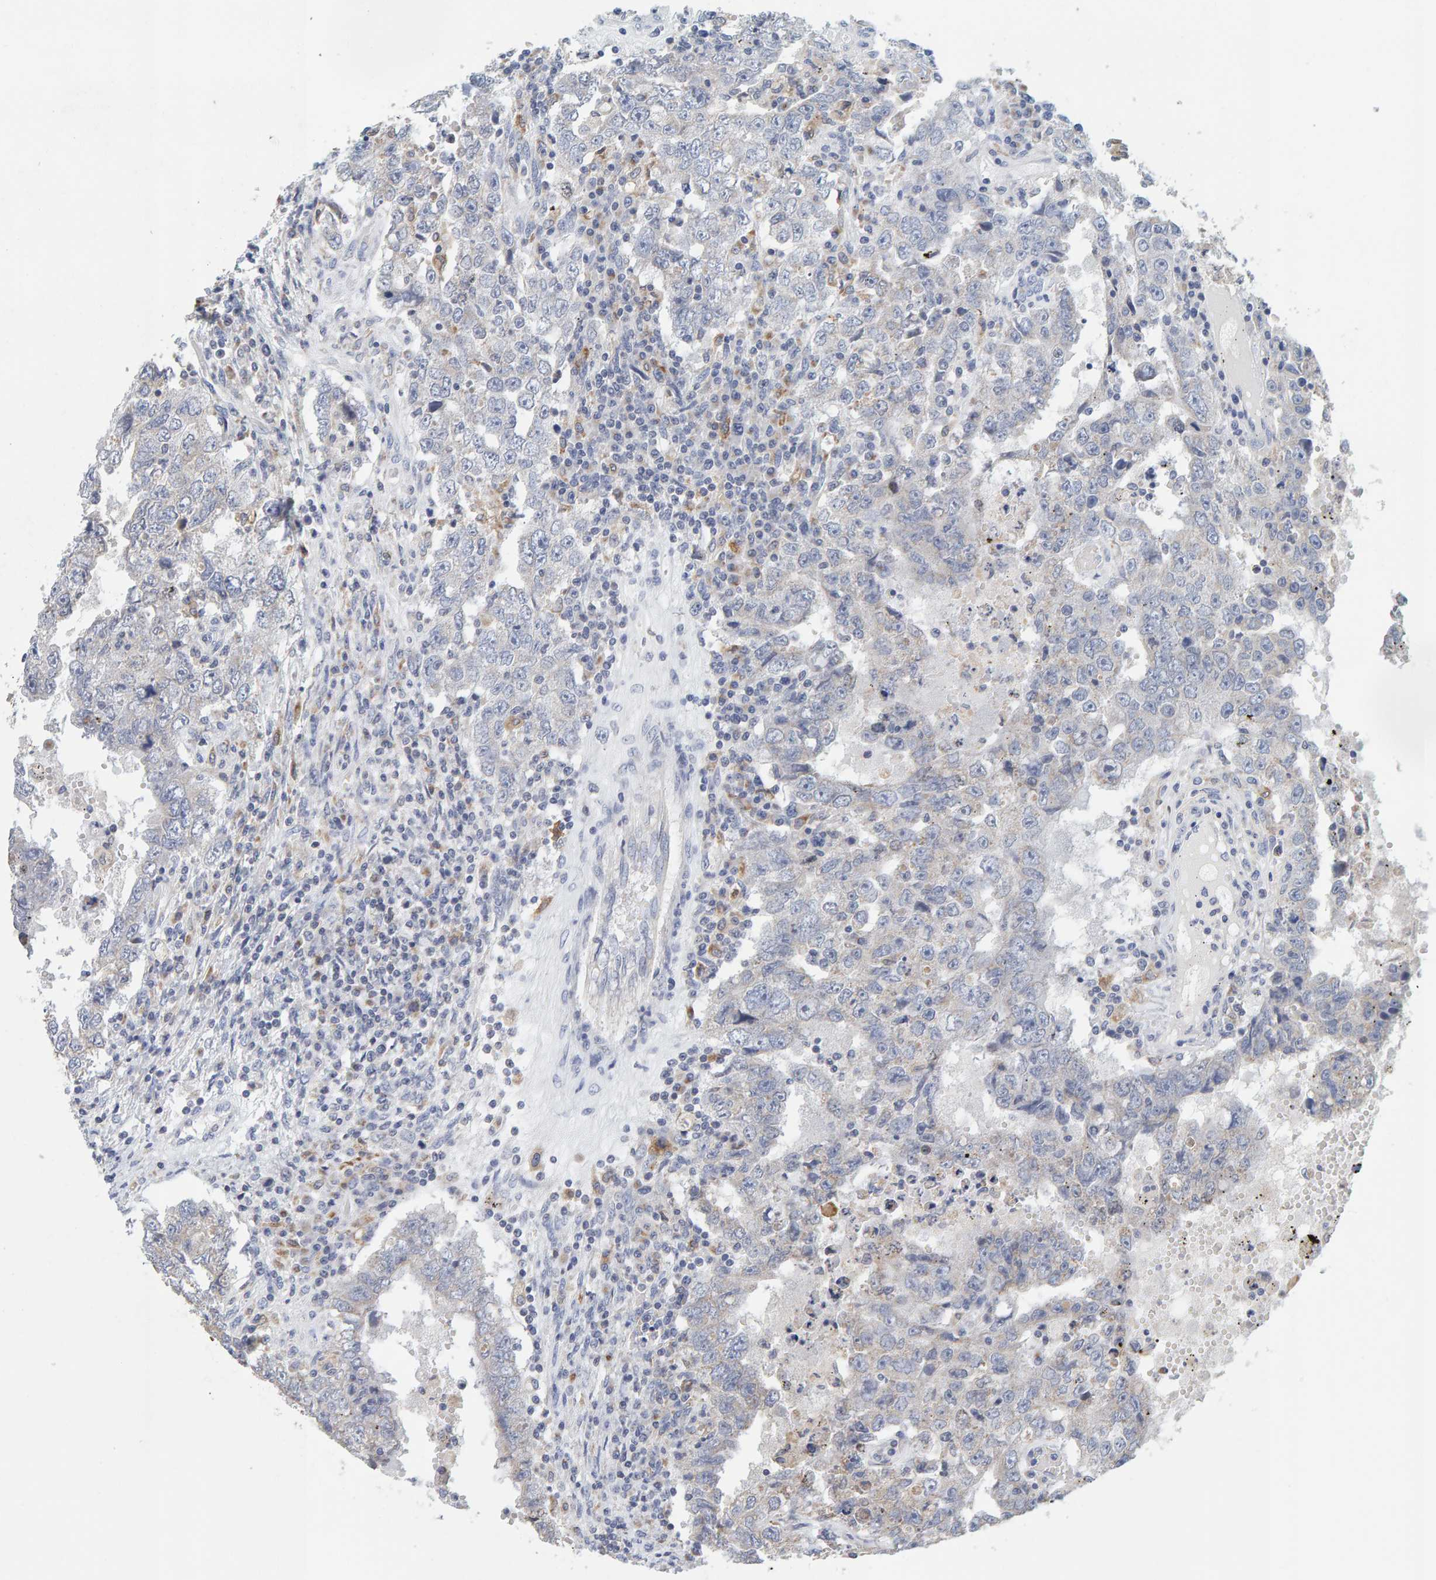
{"staining": {"intensity": "negative", "quantity": "none", "location": "none"}, "tissue": "testis cancer", "cell_type": "Tumor cells", "image_type": "cancer", "snomed": [{"axis": "morphology", "description": "Carcinoma, Embryonal, NOS"}, {"axis": "topography", "description": "Testis"}], "caption": "Immunohistochemistry (IHC) of embryonal carcinoma (testis) exhibits no staining in tumor cells.", "gene": "SGPL1", "patient": {"sex": "male", "age": 26}}